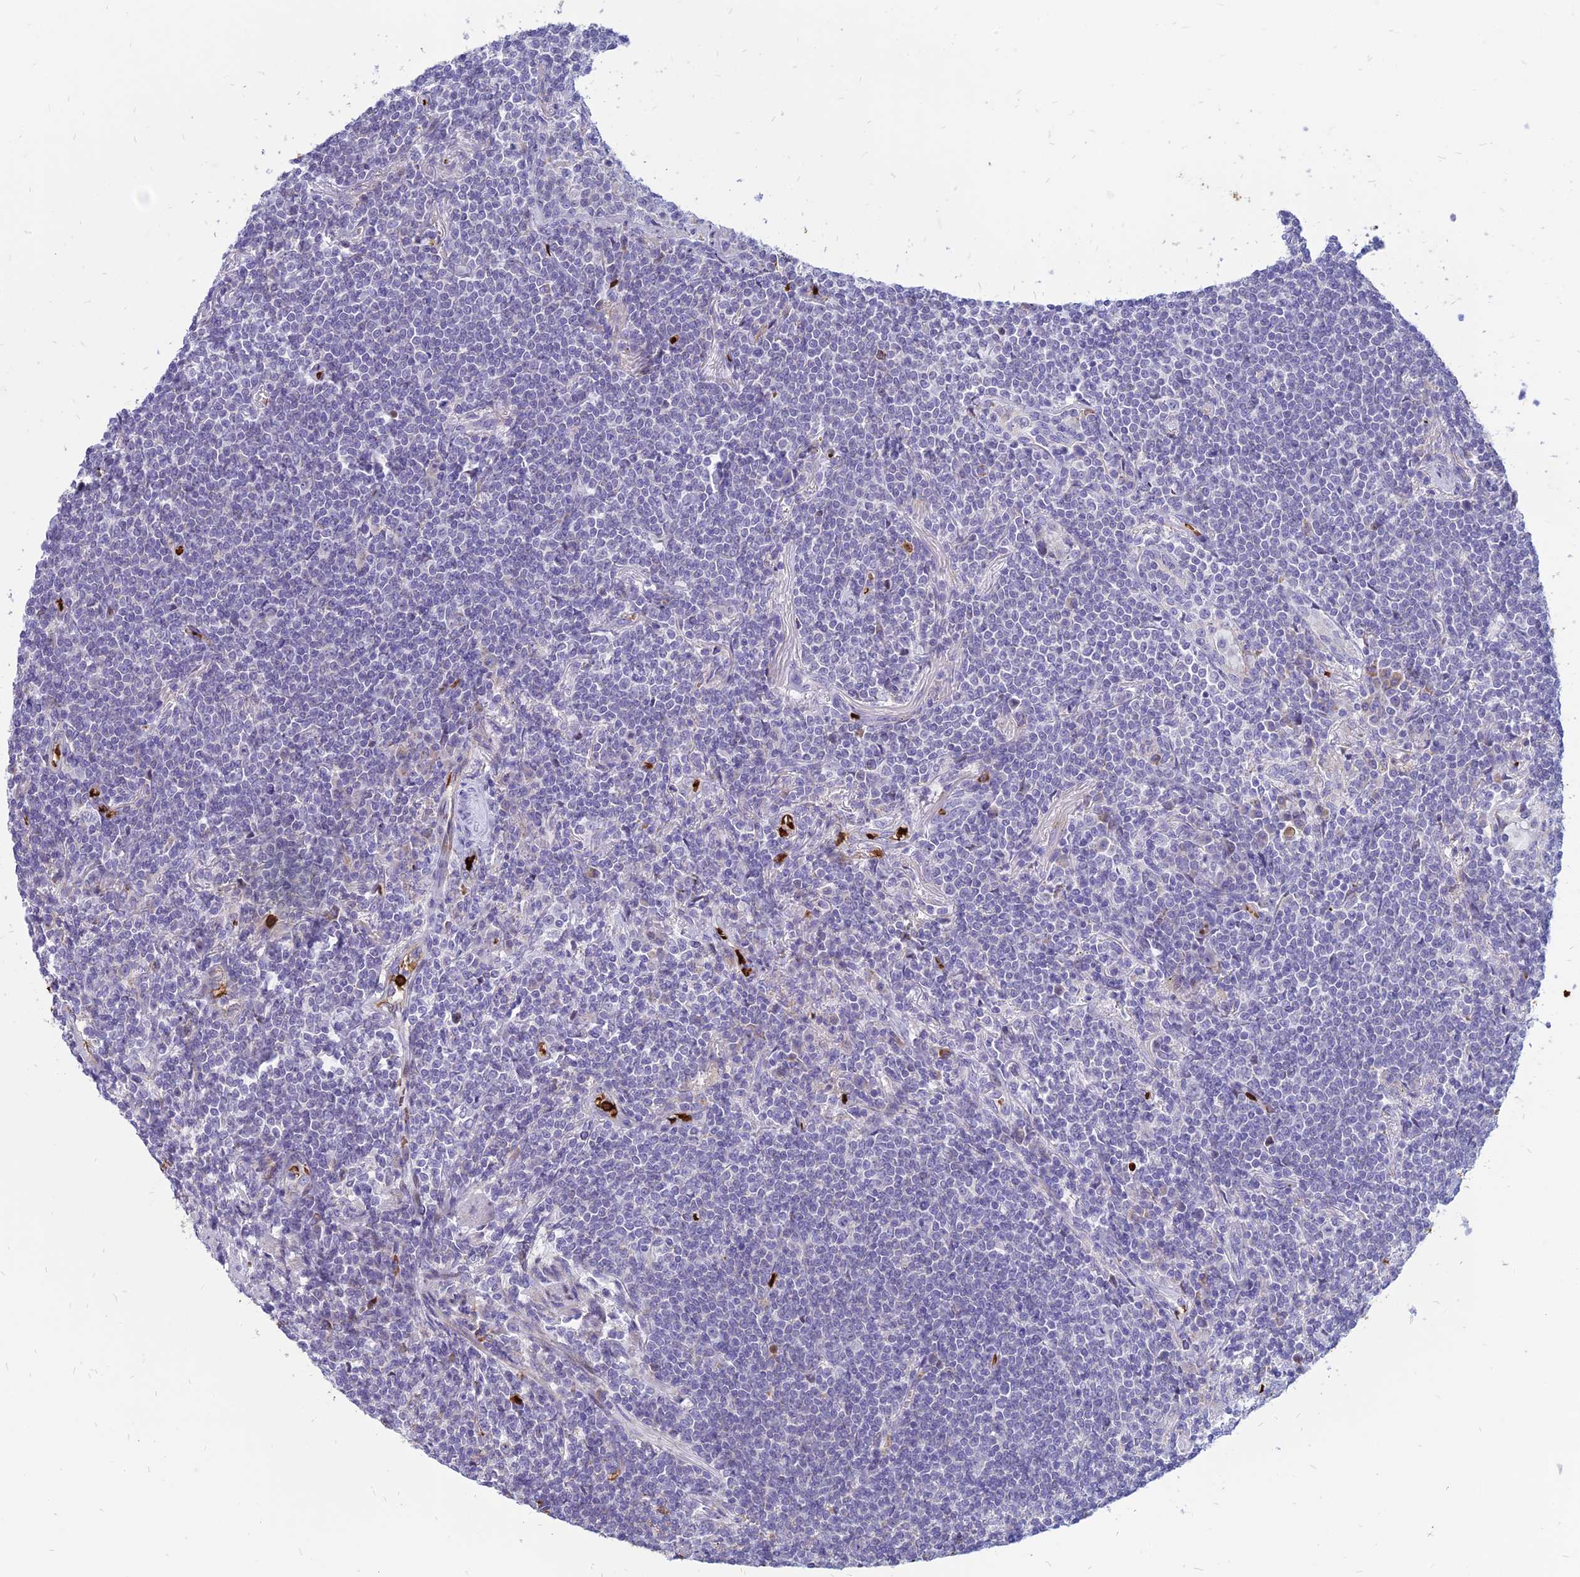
{"staining": {"intensity": "negative", "quantity": "none", "location": "none"}, "tissue": "lymphoma", "cell_type": "Tumor cells", "image_type": "cancer", "snomed": [{"axis": "morphology", "description": "Malignant lymphoma, non-Hodgkin's type, Low grade"}, {"axis": "topography", "description": "Lung"}], "caption": "Photomicrograph shows no significant protein staining in tumor cells of lymphoma. Nuclei are stained in blue.", "gene": "HHAT", "patient": {"sex": "female", "age": 71}}